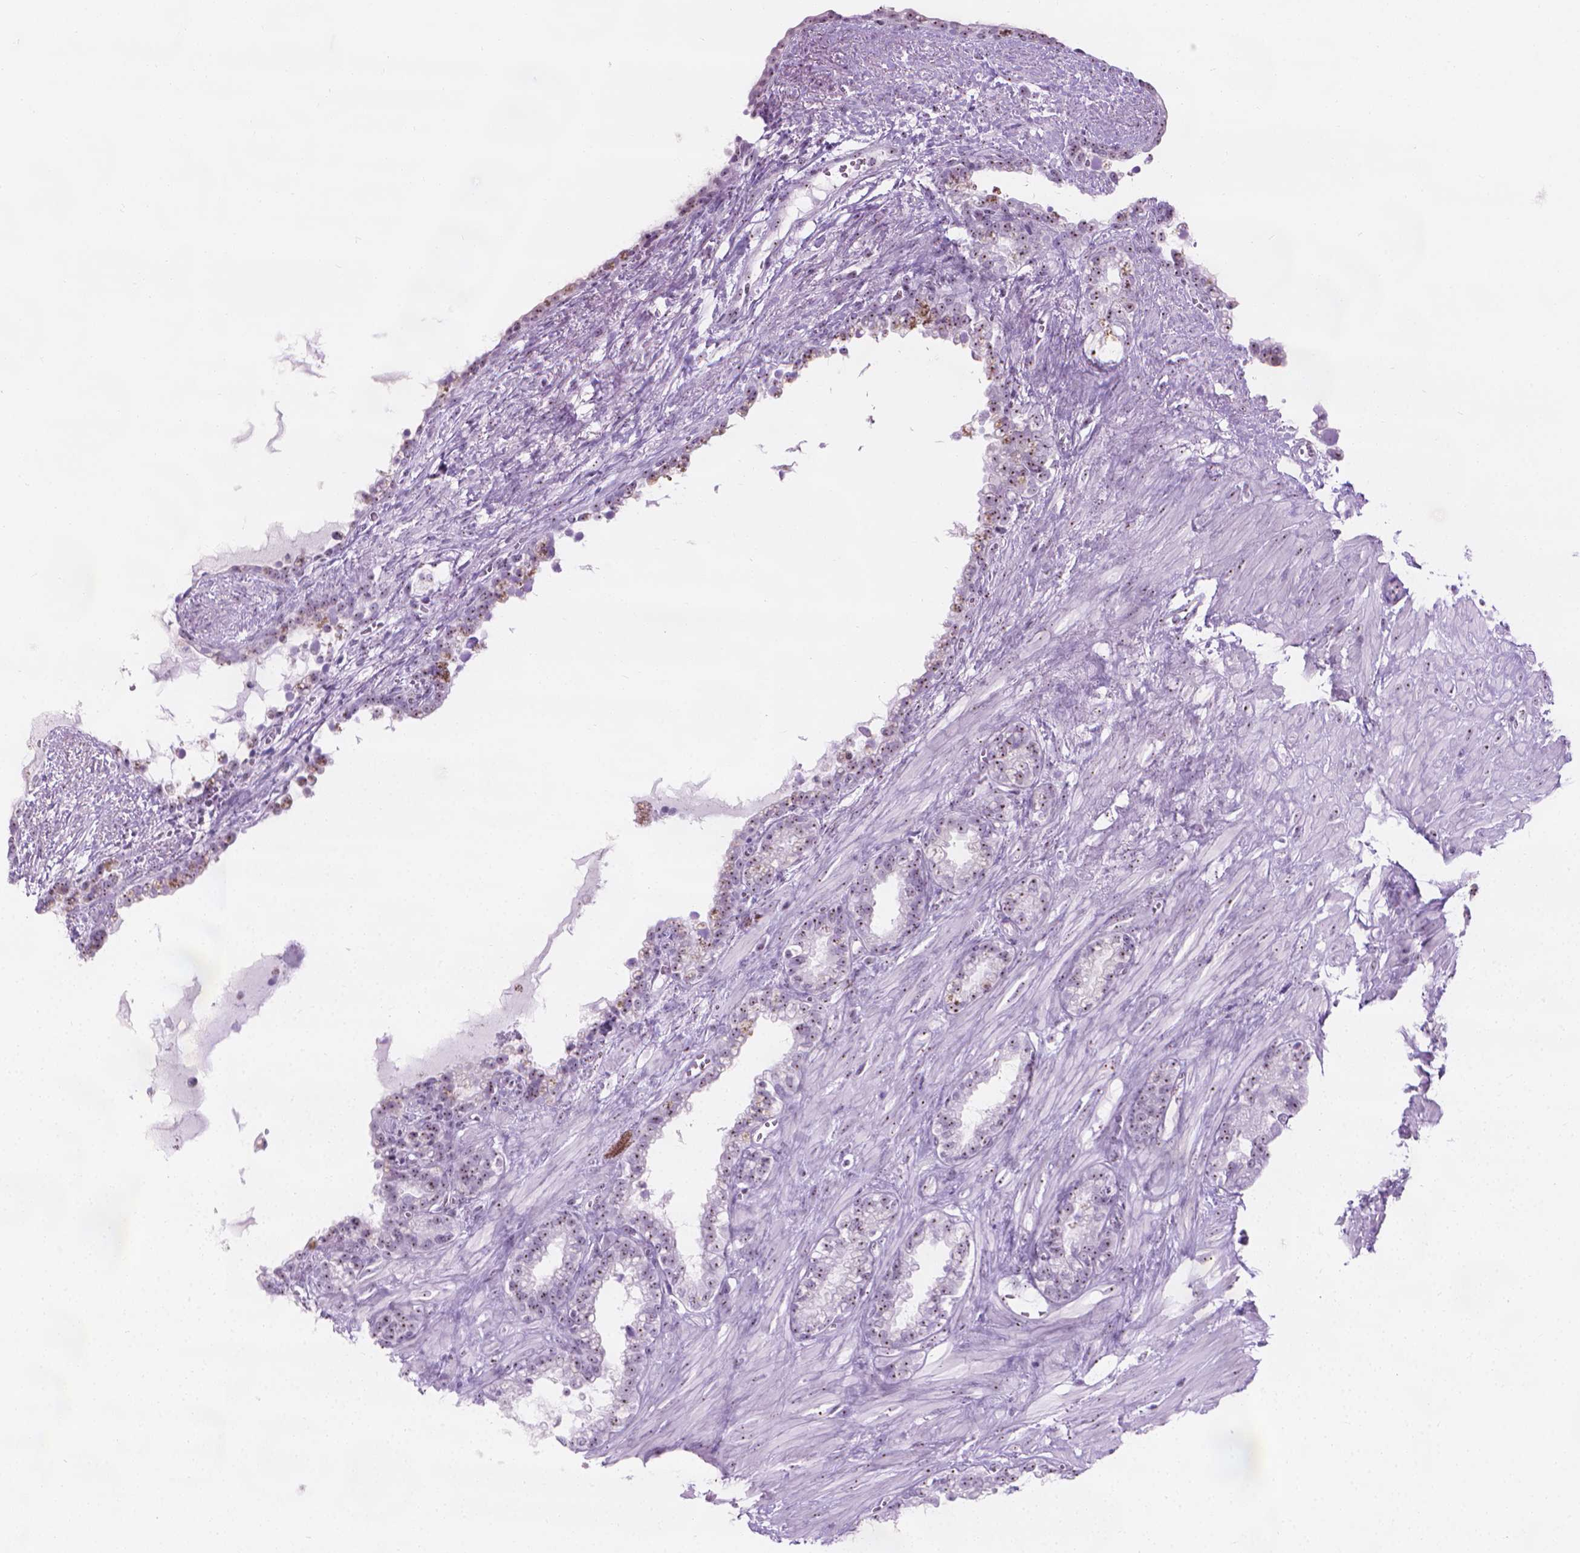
{"staining": {"intensity": "weak", "quantity": "25%-75%", "location": "nuclear"}, "tissue": "seminal vesicle", "cell_type": "Glandular cells", "image_type": "normal", "snomed": [{"axis": "morphology", "description": "Normal tissue, NOS"}, {"axis": "morphology", "description": "Urothelial carcinoma, NOS"}, {"axis": "topography", "description": "Urinary bladder"}, {"axis": "topography", "description": "Seminal veicle"}], "caption": "The photomicrograph shows immunohistochemical staining of normal seminal vesicle. There is weak nuclear expression is identified in about 25%-75% of glandular cells.", "gene": "NOL7", "patient": {"sex": "male", "age": 76}}